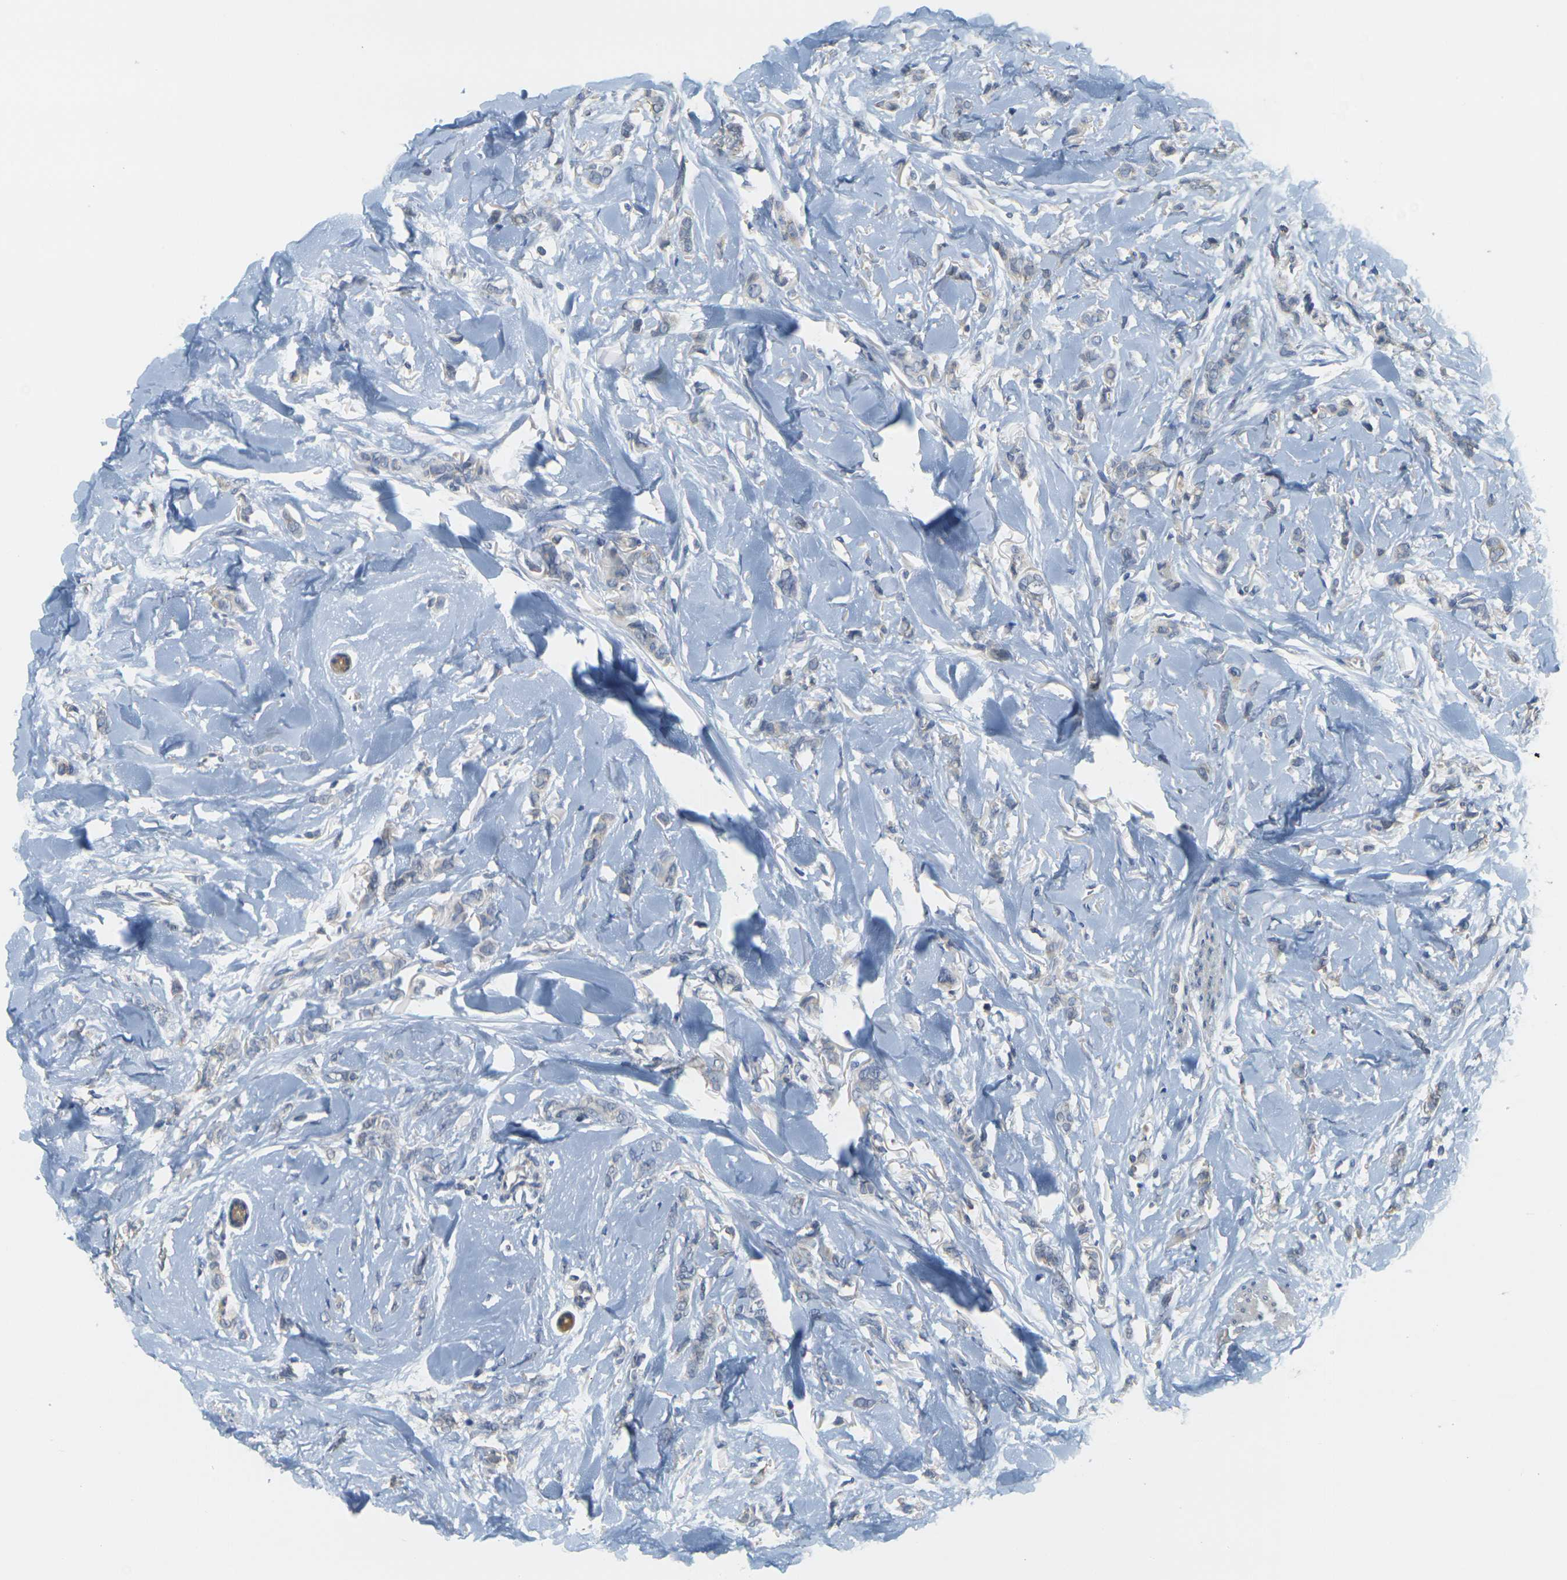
{"staining": {"intensity": "negative", "quantity": "none", "location": "none"}, "tissue": "breast cancer", "cell_type": "Tumor cells", "image_type": "cancer", "snomed": [{"axis": "morphology", "description": "Lobular carcinoma"}, {"axis": "topography", "description": "Skin"}, {"axis": "topography", "description": "Breast"}], "caption": "An IHC photomicrograph of breast cancer (lobular carcinoma) is shown. There is no staining in tumor cells of breast cancer (lobular carcinoma). Brightfield microscopy of immunohistochemistry stained with DAB (3,3'-diaminobenzidine) (brown) and hematoxylin (blue), captured at high magnification.", "gene": "GDAP1", "patient": {"sex": "female", "age": 46}}